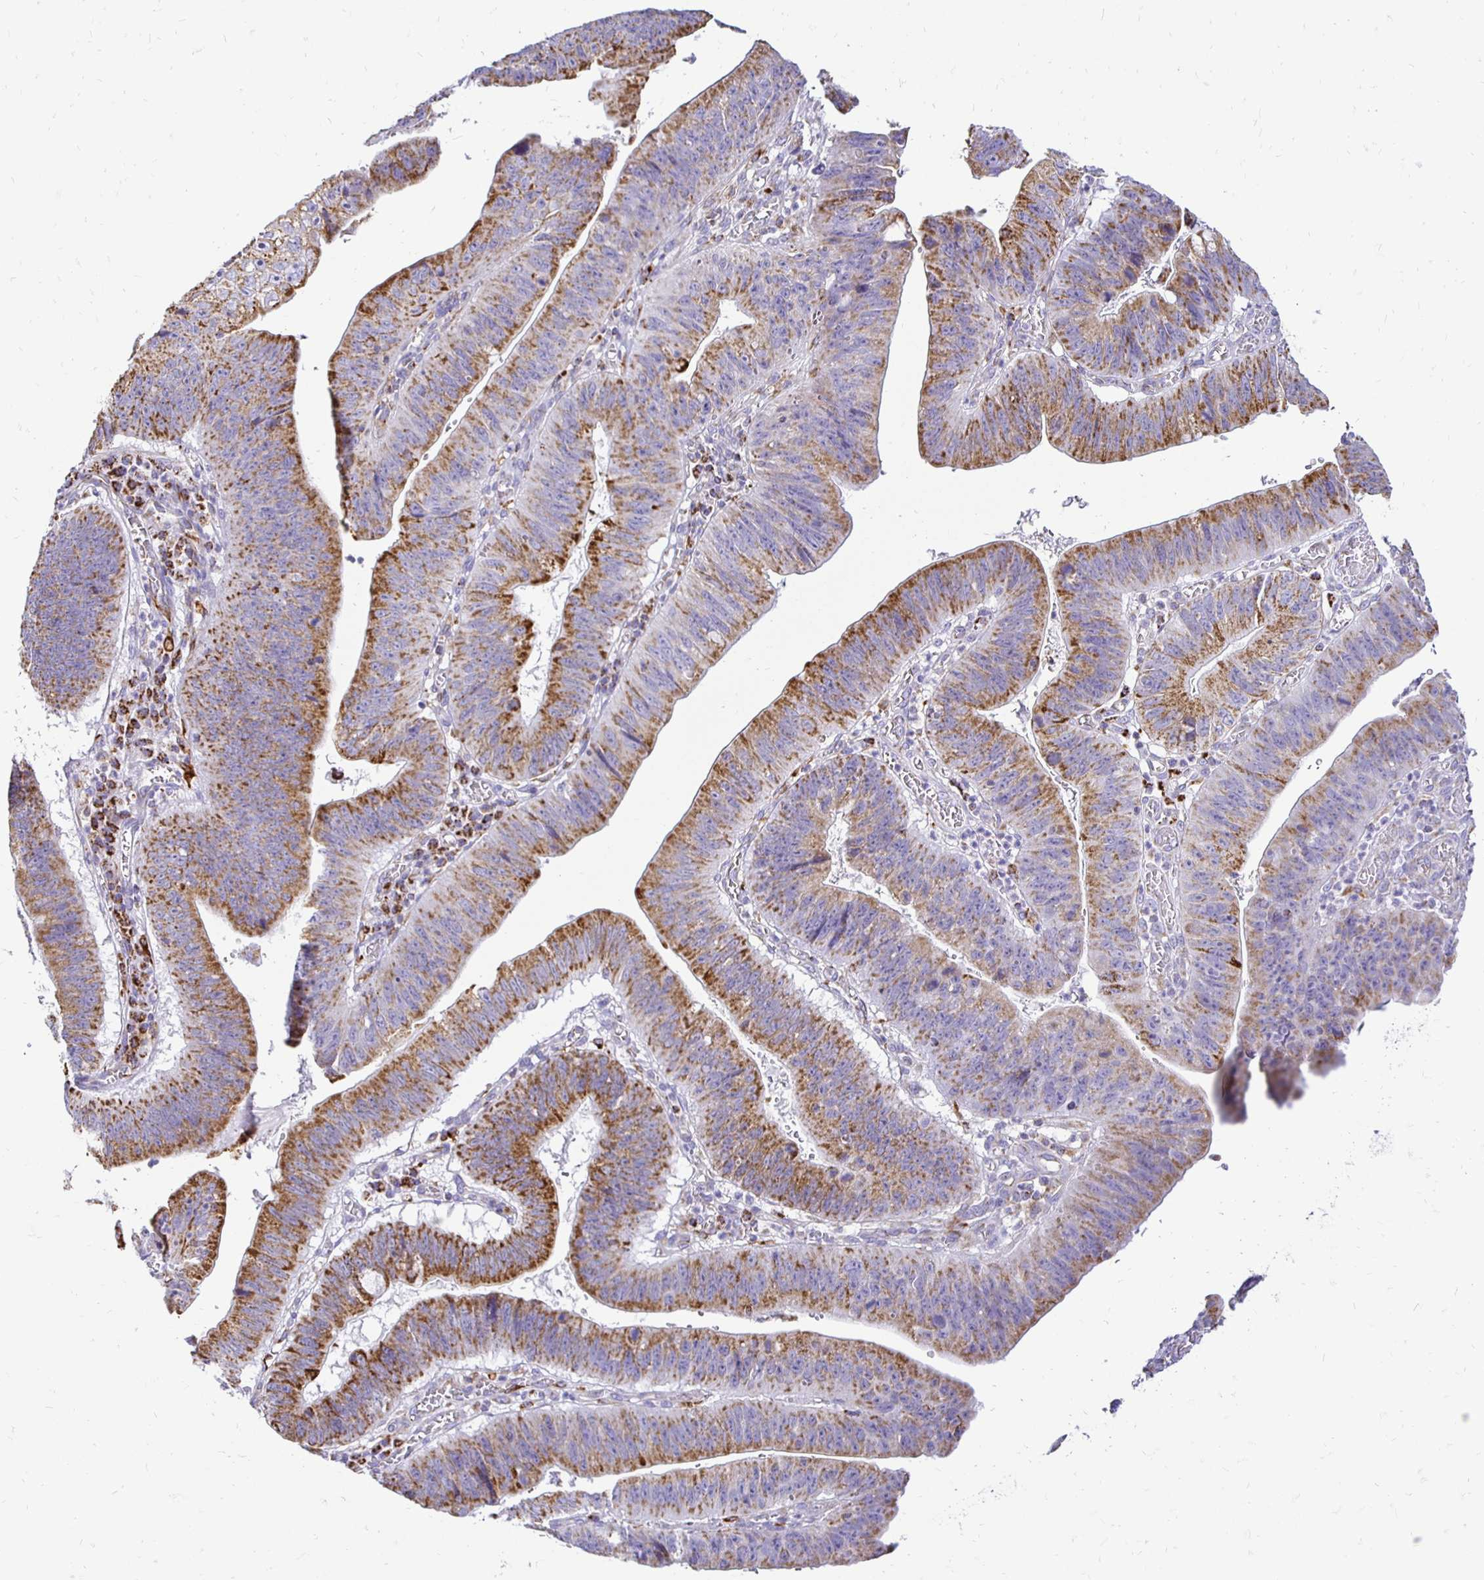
{"staining": {"intensity": "moderate", "quantity": ">75%", "location": "cytoplasmic/membranous"}, "tissue": "stomach cancer", "cell_type": "Tumor cells", "image_type": "cancer", "snomed": [{"axis": "morphology", "description": "Adenocarcinoma, NOS"}, {"axis": "topography", "description": "Stomach"}], "caption": "Protein expression analysis of adenocarcinoma (stomach) shows moderate cytoplasmic/membranous positivity in about >75% of tumor cells.", "gene": "PLAAT2", "patient": {"sex": "male", "age": 59}}